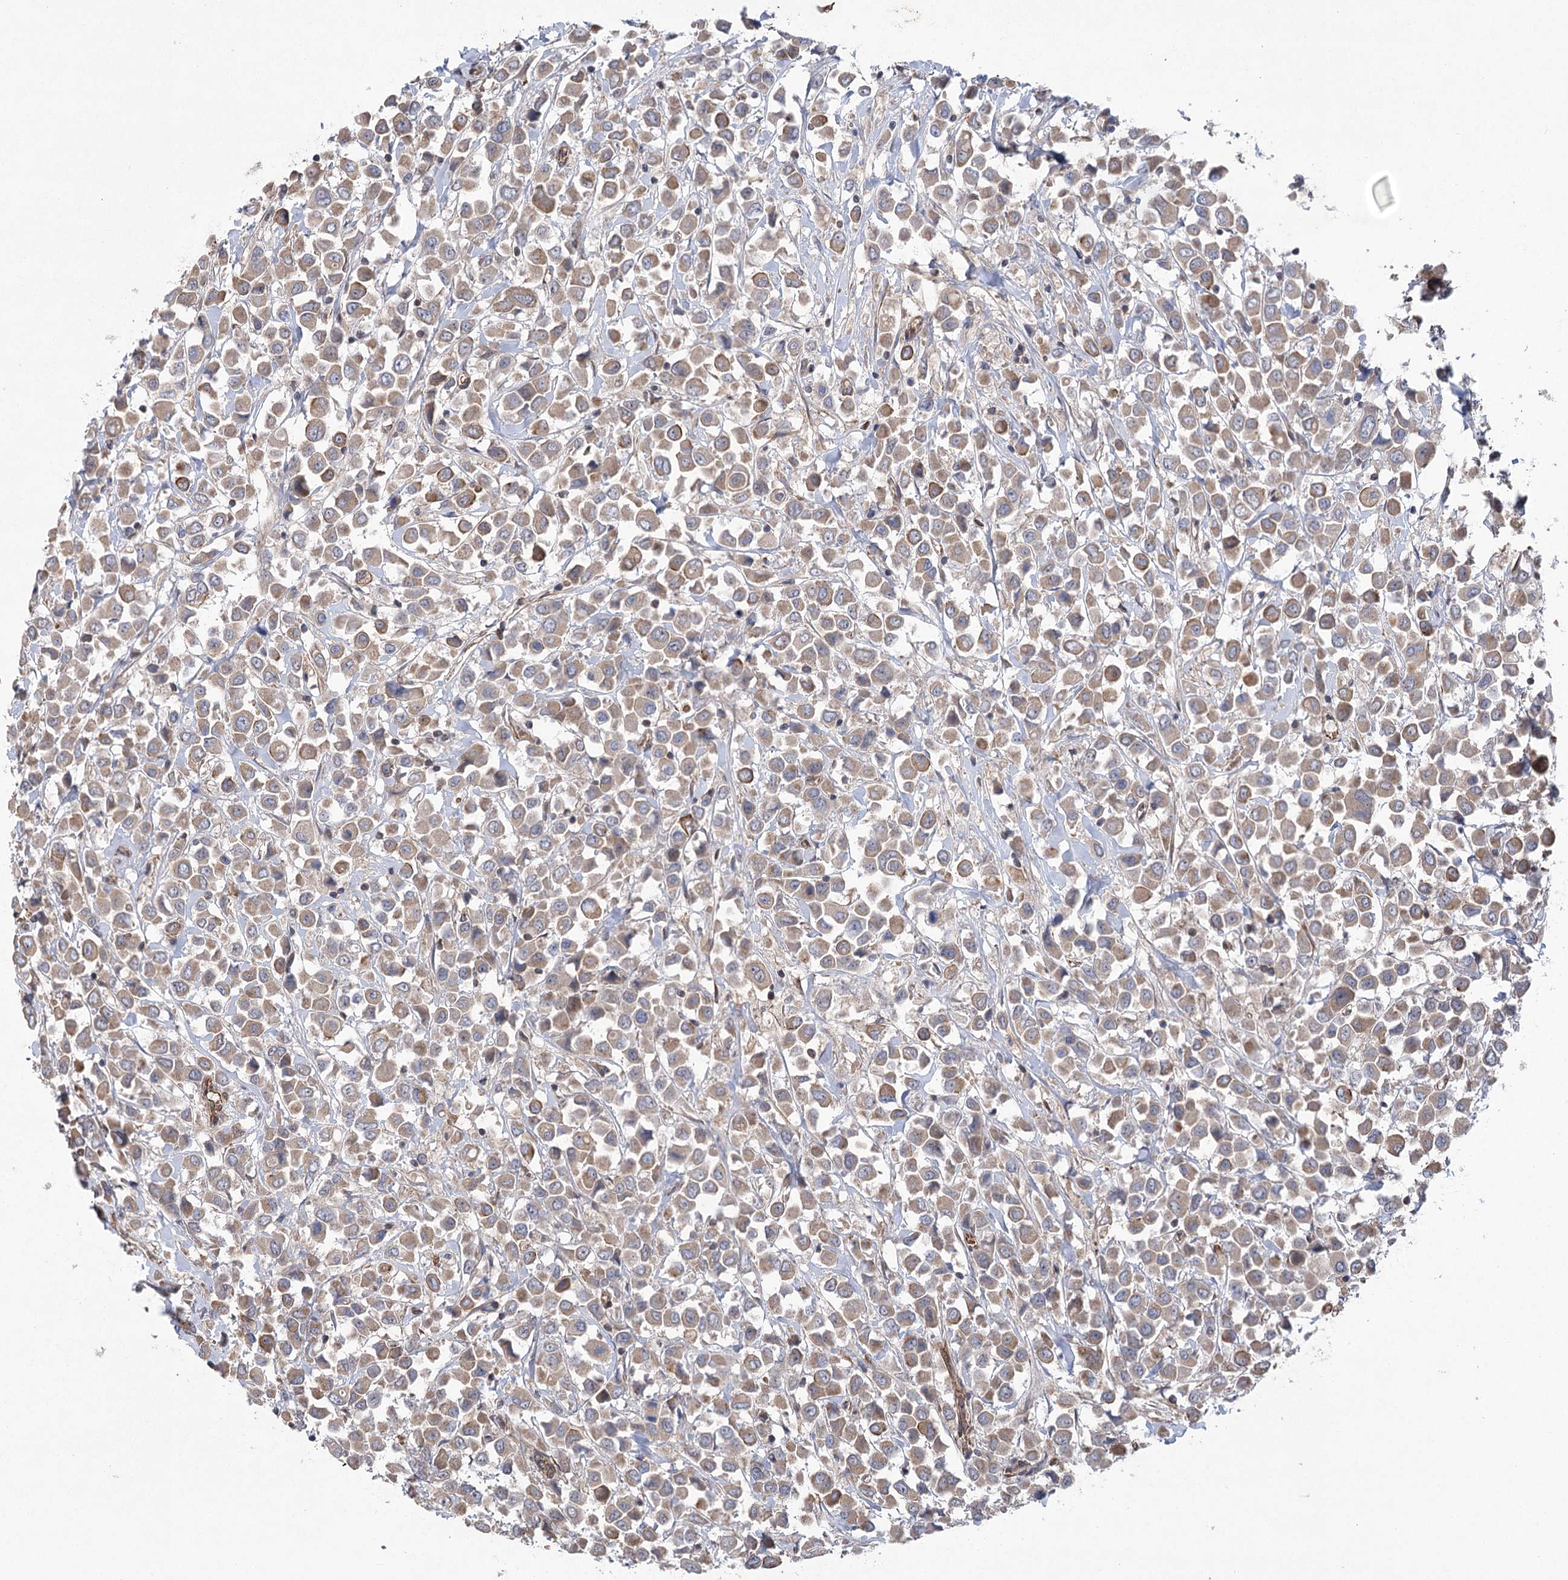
{"staining": {"intensity": "moderate", "quantity": ">75%", "location": "cytoplasmic/membranous"}, "tissue": "breast cancer", "cell_type": "Tumor cells", "image_type": "cancer", "snomed": [{"axis": "morphology", "description": "Duct carcinoma"}, {"axis": "topography", "description": "Breast"}], "caption": "A photomicrograph of human invasive ductal carcinoma (breast) stained for a protein displays moderate cytoplasmic/membranous brown staining in tumor cells. (DAB (3,3'-diaminobenzidine) IHC with brightfield microscopy, high magnification).", "gene": "RWDD4", "patient": {"sex": "female", "age": 61}}